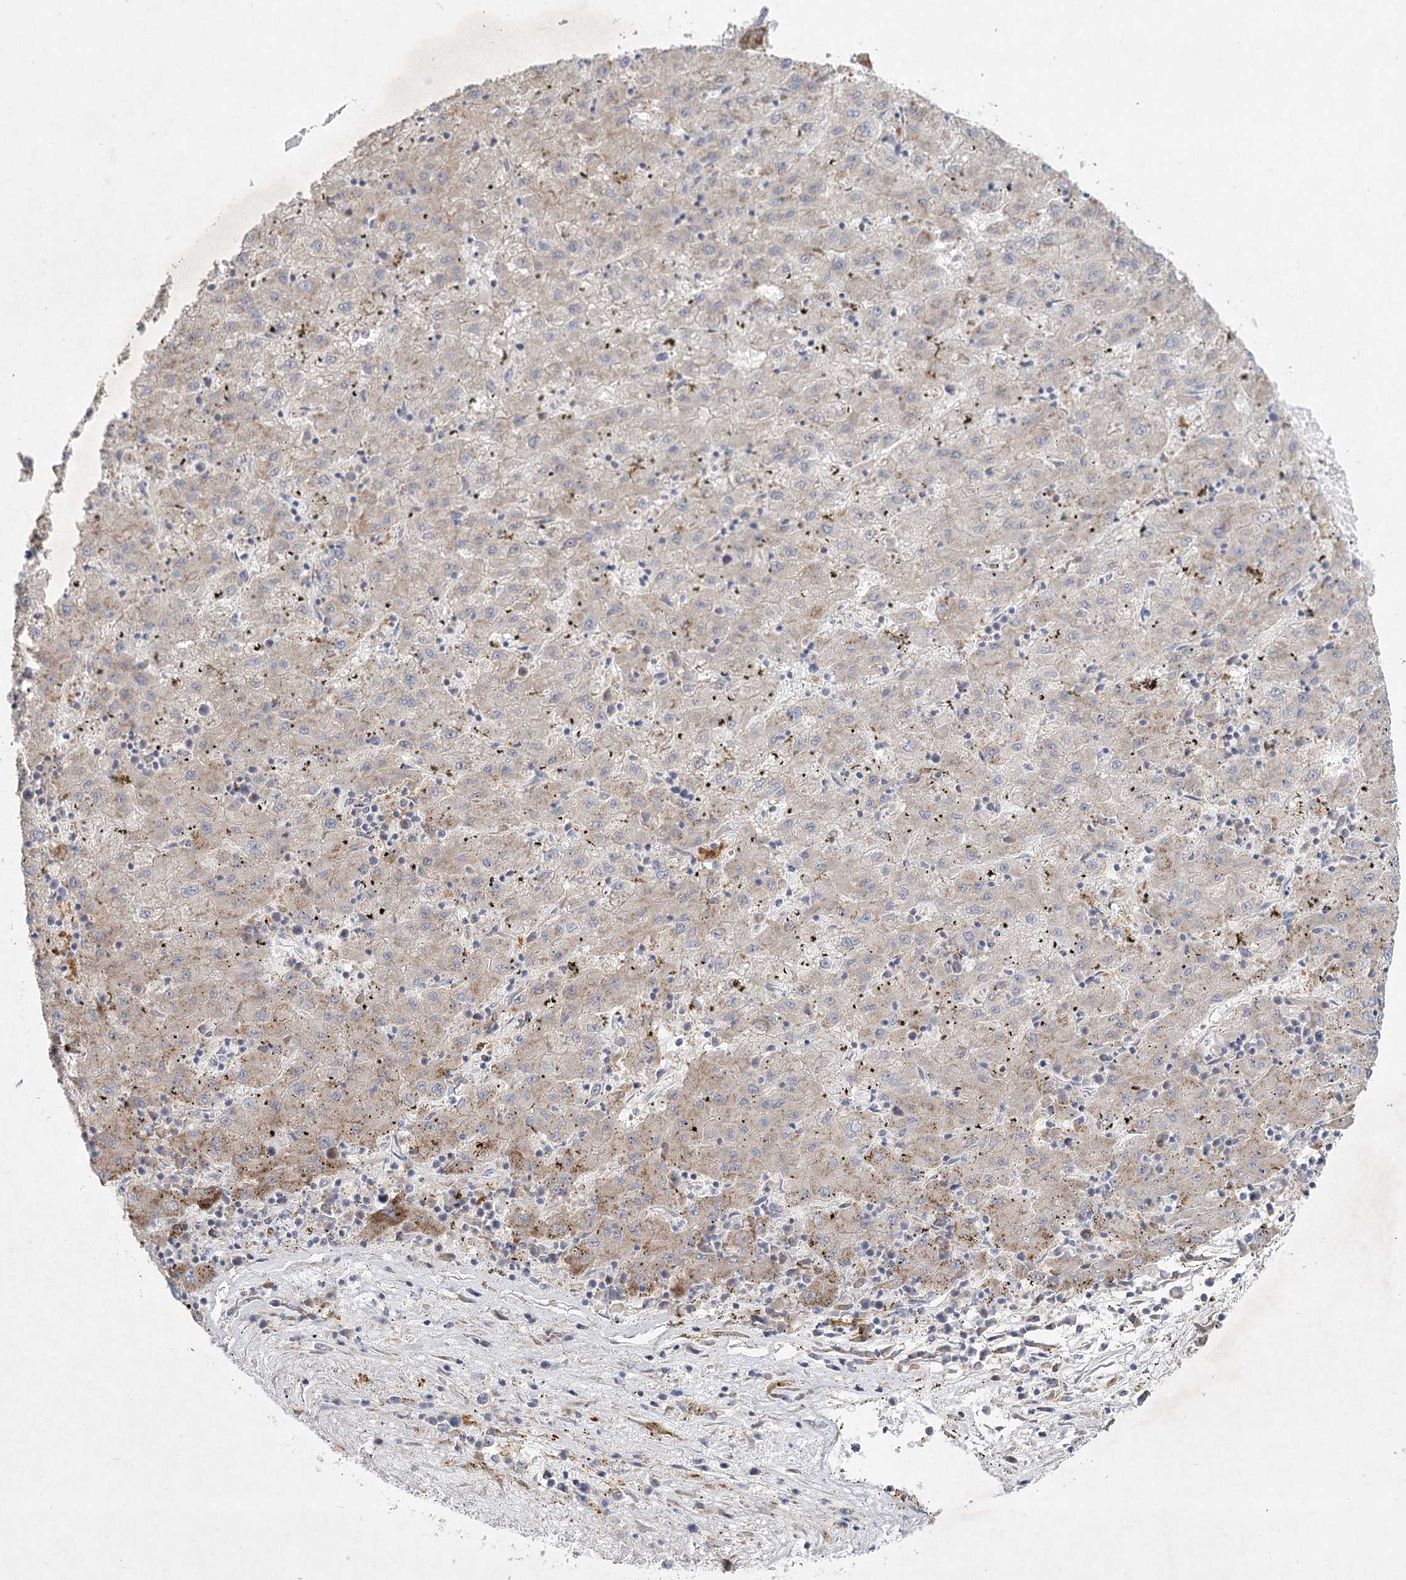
{"staining": {"intensity": "moderate", "quantity": "<25%", "location": "cytoplasmic/membranous"}, "tissue": "liver cancer", "cell_type": "Tumor cells", "image_type": "cancer", "snomed": [{"axis": "morphology", "description": "Carcinoma, Hepatocellular, NOS"}, {"axis": "topography", "description": "Liver"}], "caption": "The photomicrograph displays immunohistochemical staining of hepatocellular carcinoma (liver). There is moderate cytoplasmic/membranous expression is seen in approximately <25% of tumor cells.", "gene": "FAM110C", "patient": {"sex": "male", "age": 72}}